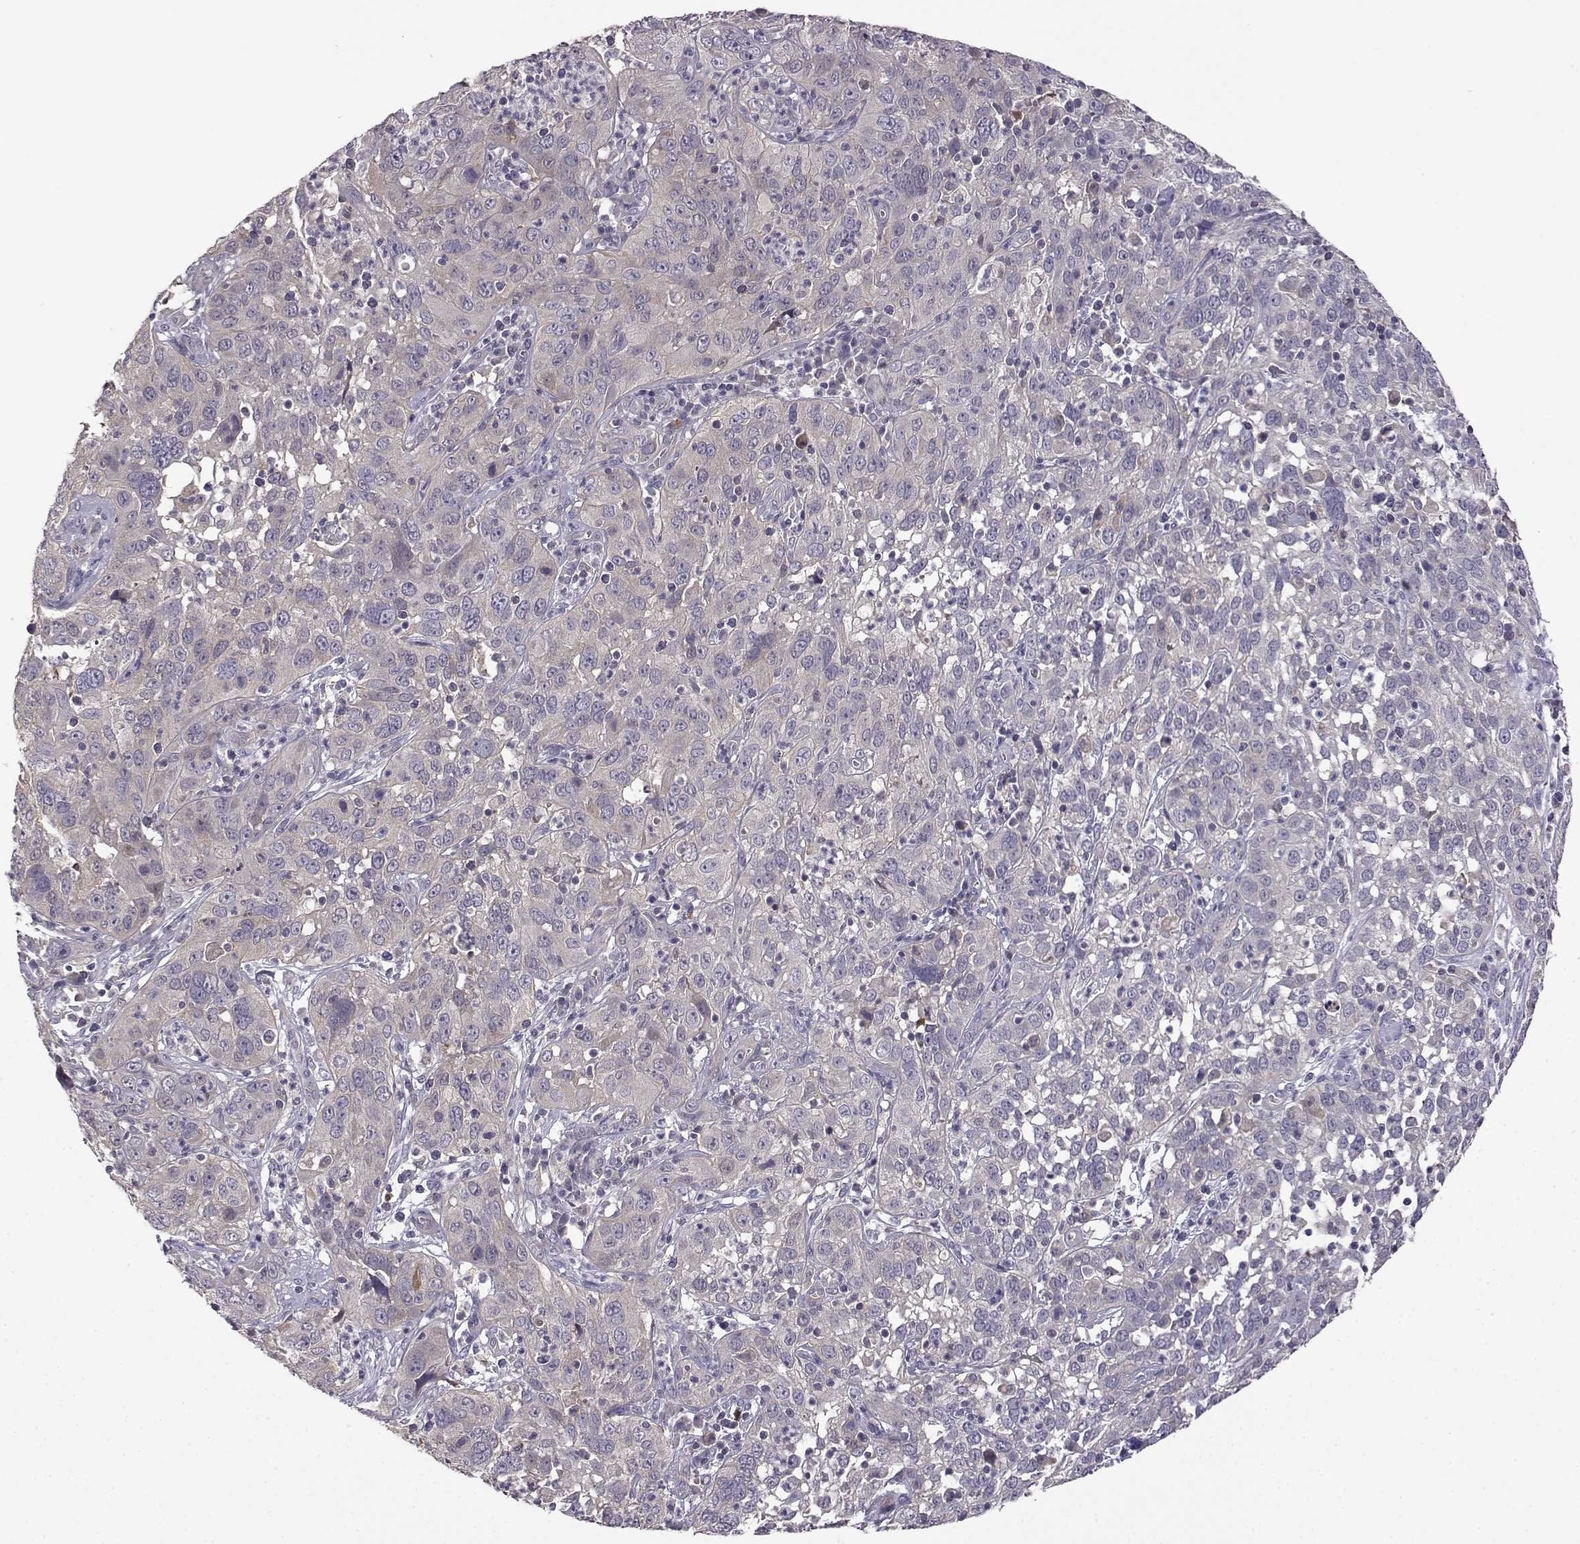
{"staining": {"intensity": "negative", "quantity": "none", "location": "none"}, "tissue": "cervical cancer", "cell_type": "Tumor cells", "image_type": "cancer", "snomed": [{"axis": "morphology", "description": "Squamous cell carcinoma, NOS"}, {"axis": "topography", "description": "Cervix"}], "caption": "Human cervical cancer (squamous cell carcinoma) stained for a protein using immunohistochemistry (IHC) shows no expression in tumor cells.", "gene": "VGF", "patient": {"sex": "female", "age": 32}}